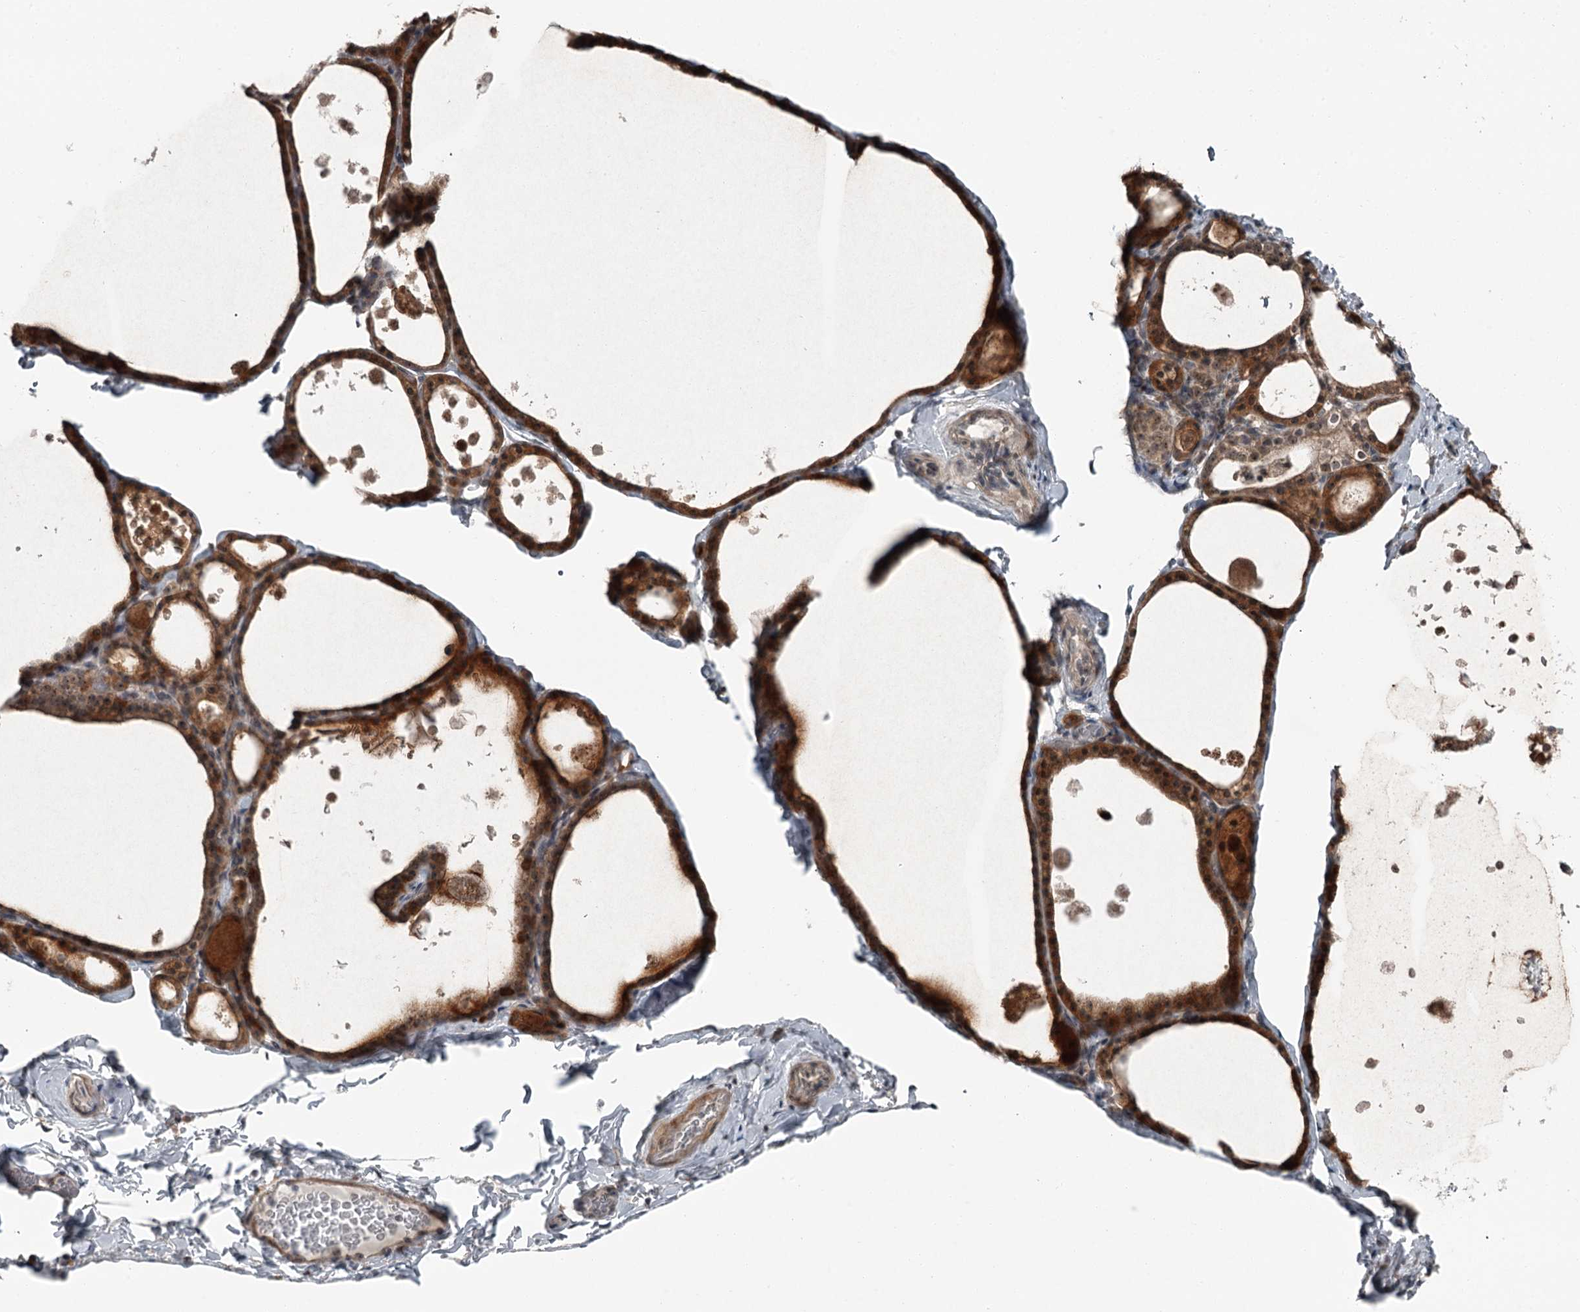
{"staining": {"intensity": "moderate", "quantity": ">75%", "location": "cytoplasmic/membranous,nuclear"}, "tissue": "thyroid gland", "cell_type": "Glandular cells", "image_type": "normal", "snomed": [{"axis": "morphology", "description": "Normal tissue, NOS"}, {"axis": "topography", "description": "Thyroid gland"}], "caption": "Human thyroid gland stained for a protein (brown) displays moderate cytoplasmic/membranous,nuclear positive staining in about >75% of glandular cells.", "gene": "EXOSC1", "patient": {"sex": "male", "age": 56}}